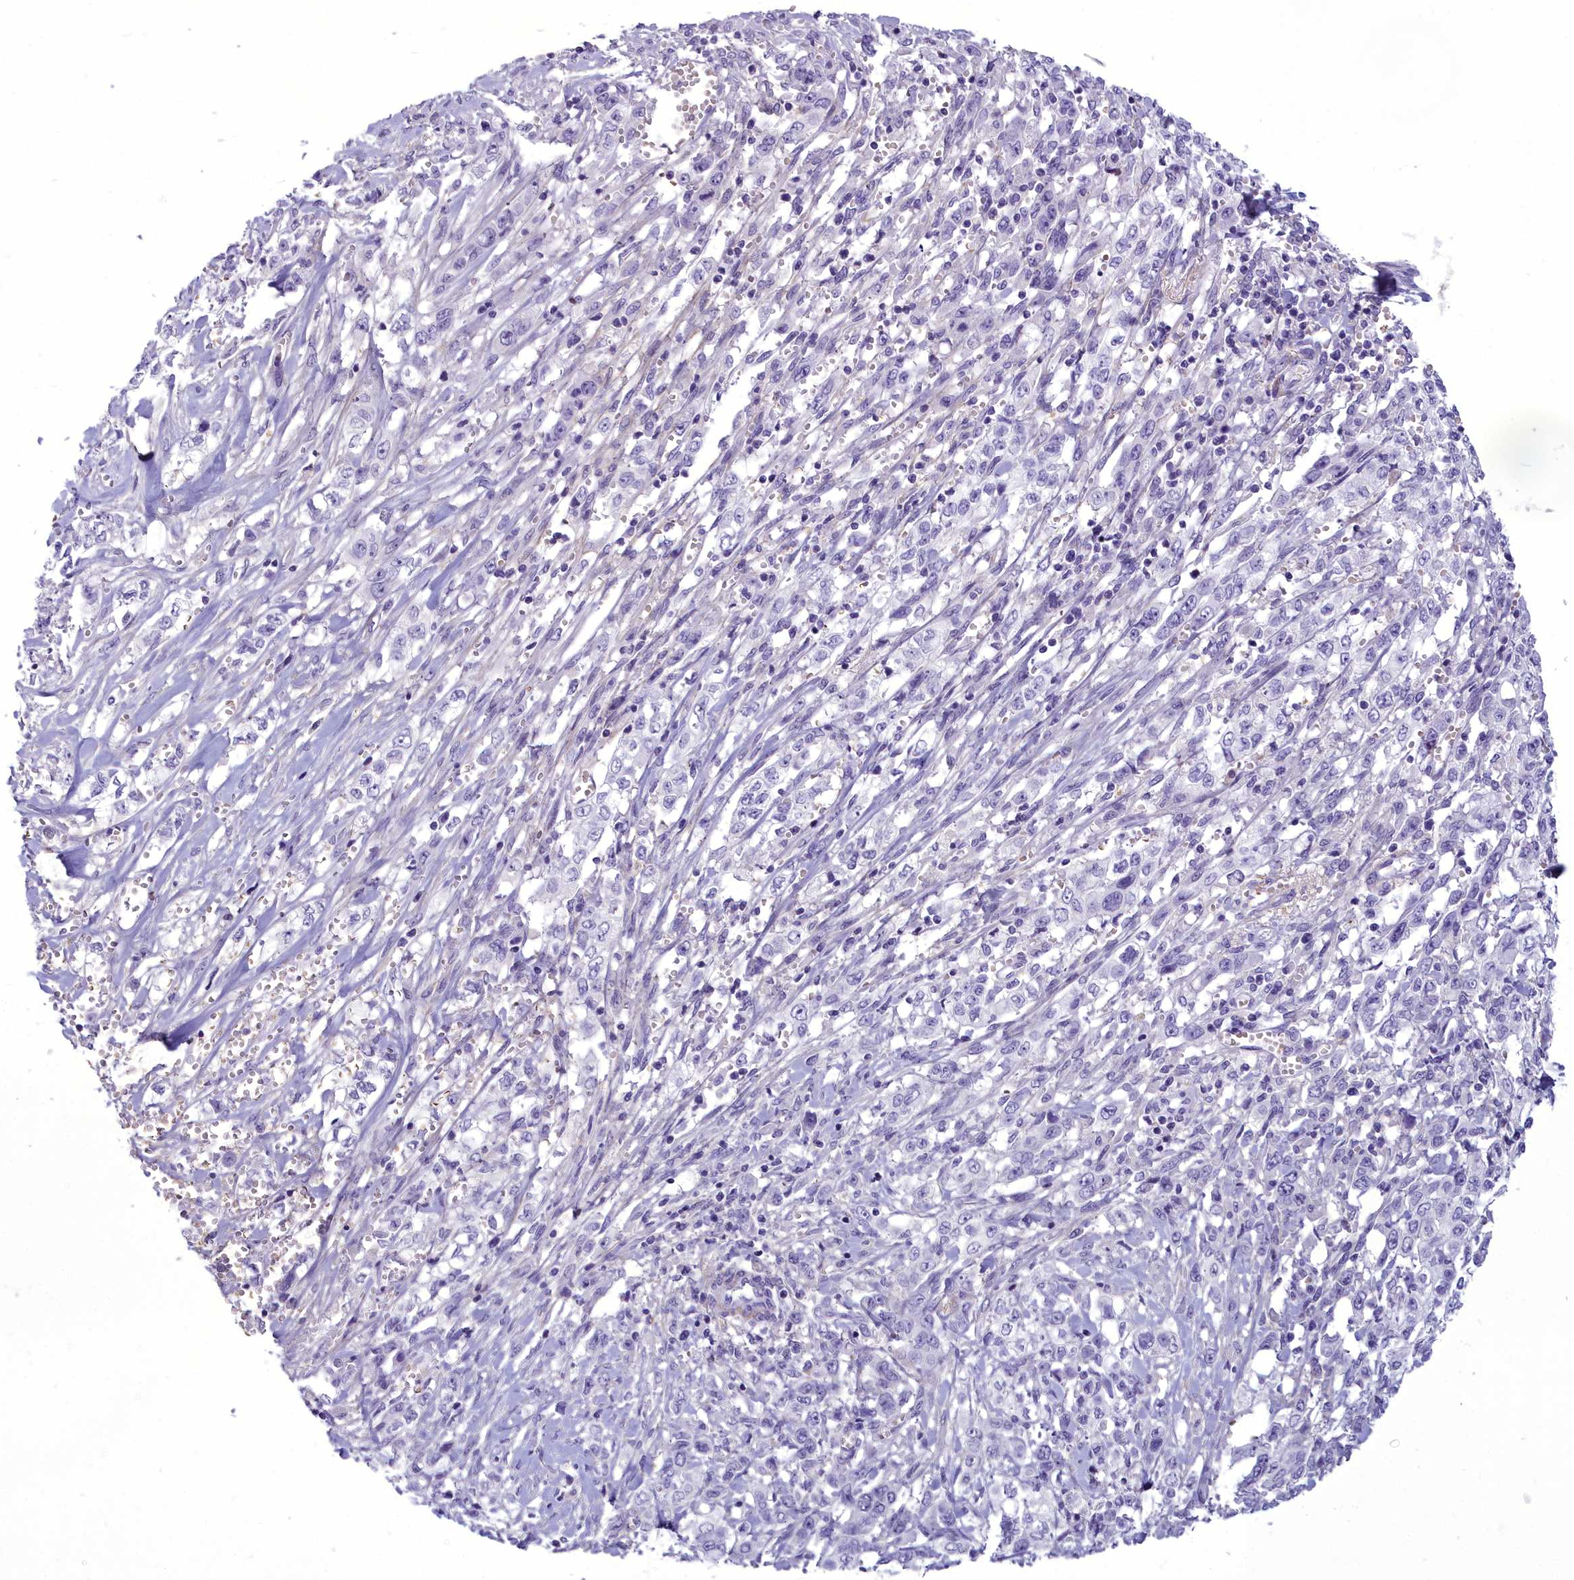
{"staining": {"intensity": "negative", "quantity": "none", "location": "none"}, "tissue": "stomach cancer", "cell_type": "Tumor cells", "image_type": "cancer", "snomed": [{"axis": "morphology", "description": "Adenocarcinoma, NOS"}, {"axis": "topography", "description": "Stomach, upper"}], "caption": "Tumor cells show no significant protein positivity in adenocarcinoma (stomach).", "gene": "OSTN", "patient": {"sex": "male", "age": 62}}